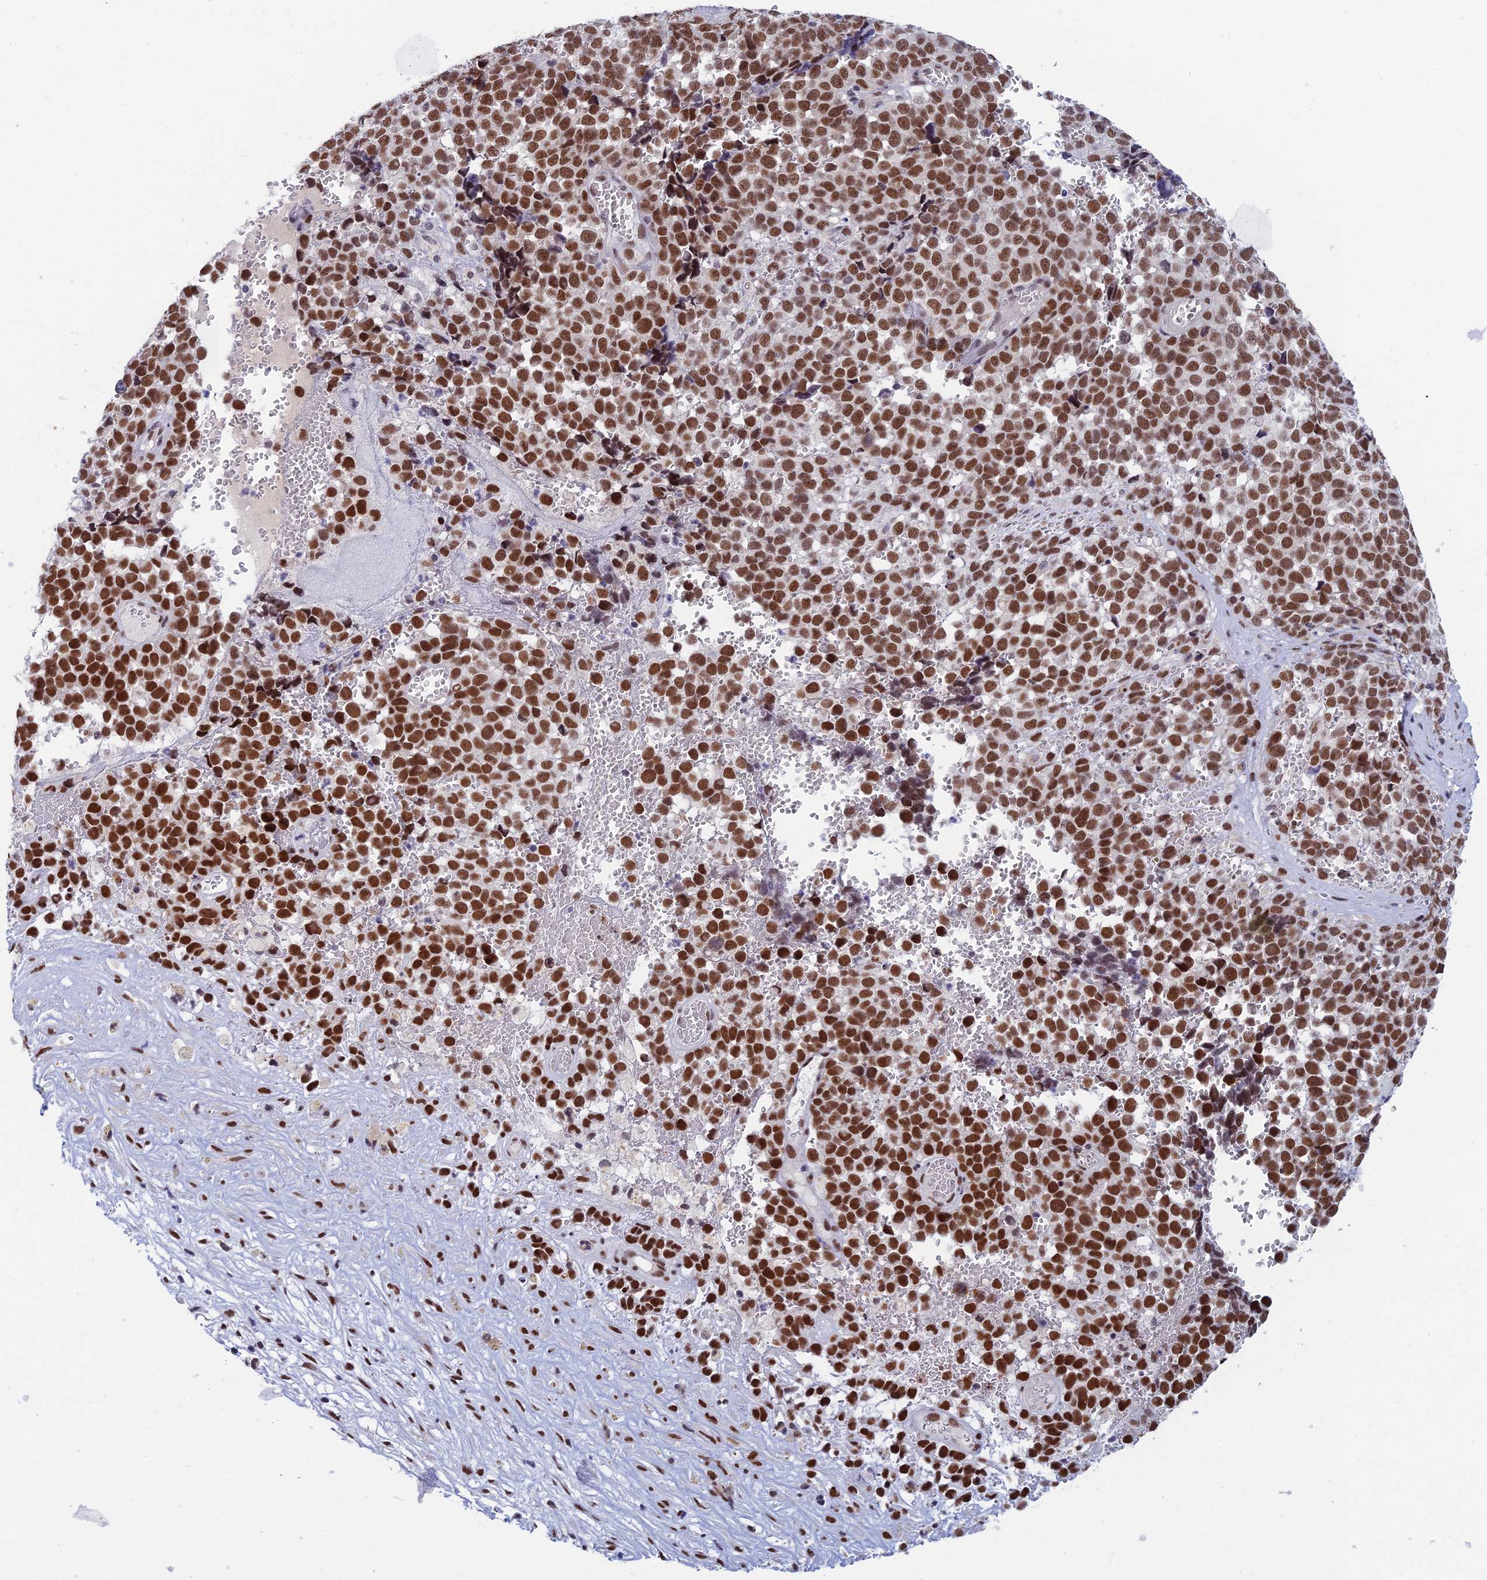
{"staining": {"intensity": "strong", "quantity": ">75%", "location": "nuclear"}, "tissue": "melanoma", "cell_type": "Tumor cells", "image_type": "cancer", "snomed": [{"axis": "morphology", "description": "Malignant melanoma, NOS"}, {"axis": "topography", "description": "Nose, NOS"}], "caption": "This photomicrograph exhibits IHC staining of melanoma, with high strong nuclear staining in about >75% of tumor cells.", "gene": "NABP2", "patient": {"sex": "female", "age": 48}}